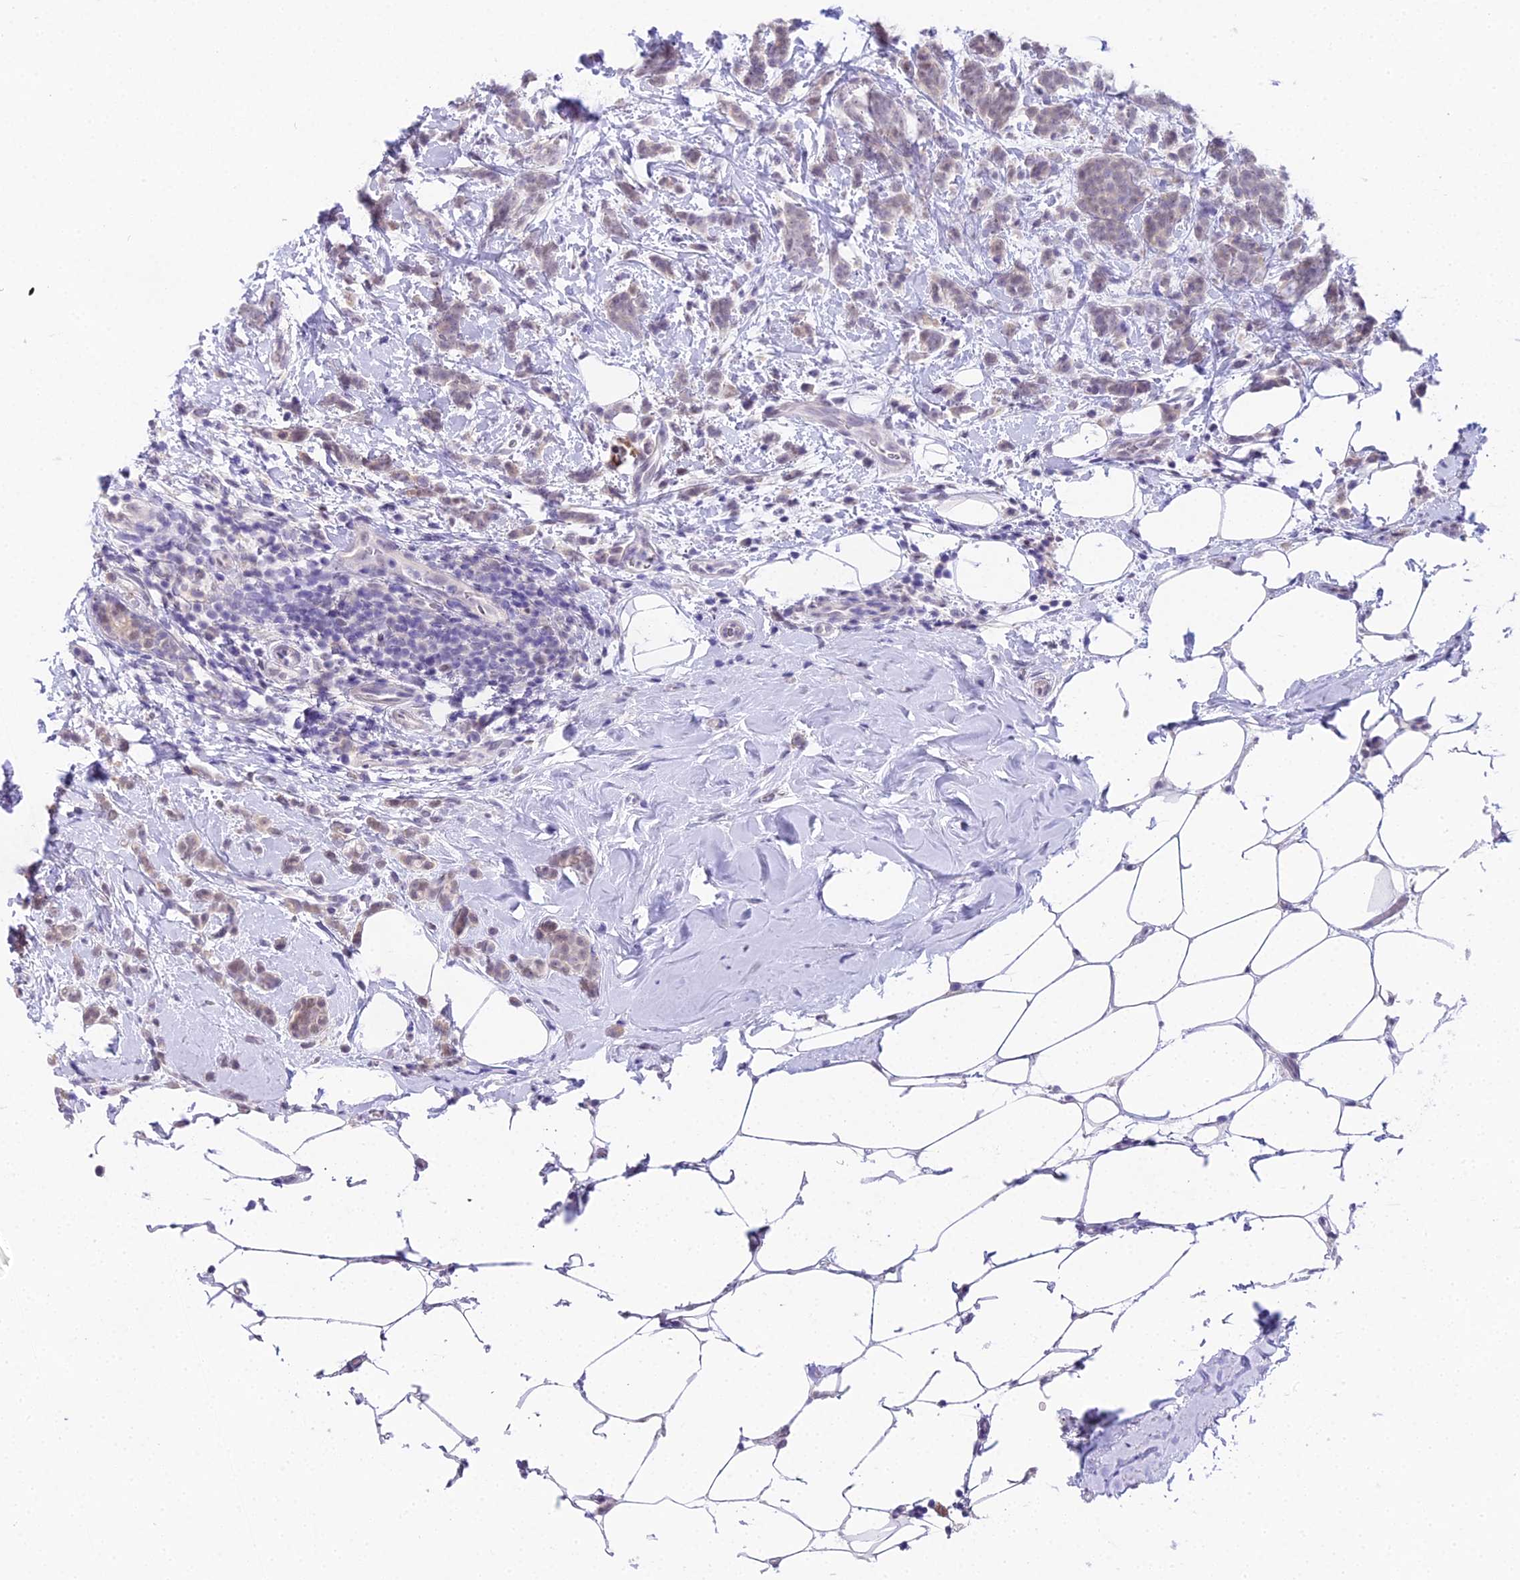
{"staining": {"intensity": "weak", "quantity": "25%-75%", "location": "cytoplasmic/membranous,nuclear"}, "tissue": "breast cancer", "cell_type": "Tumor cells", "image_type": "cancer", "snomed": [{"axis": "morphology", "description": "Lobular carcinoma"}, {"axis": "topography", "description": "Breast"}], "caption": "Protein staining displays weak cytoplasmic/membranous and nuclear expression in approximately 25%-75% of tumor cells in breast cancer.", "gene": "MAT2A", "patient": {"sex": "female", "age": 58}}